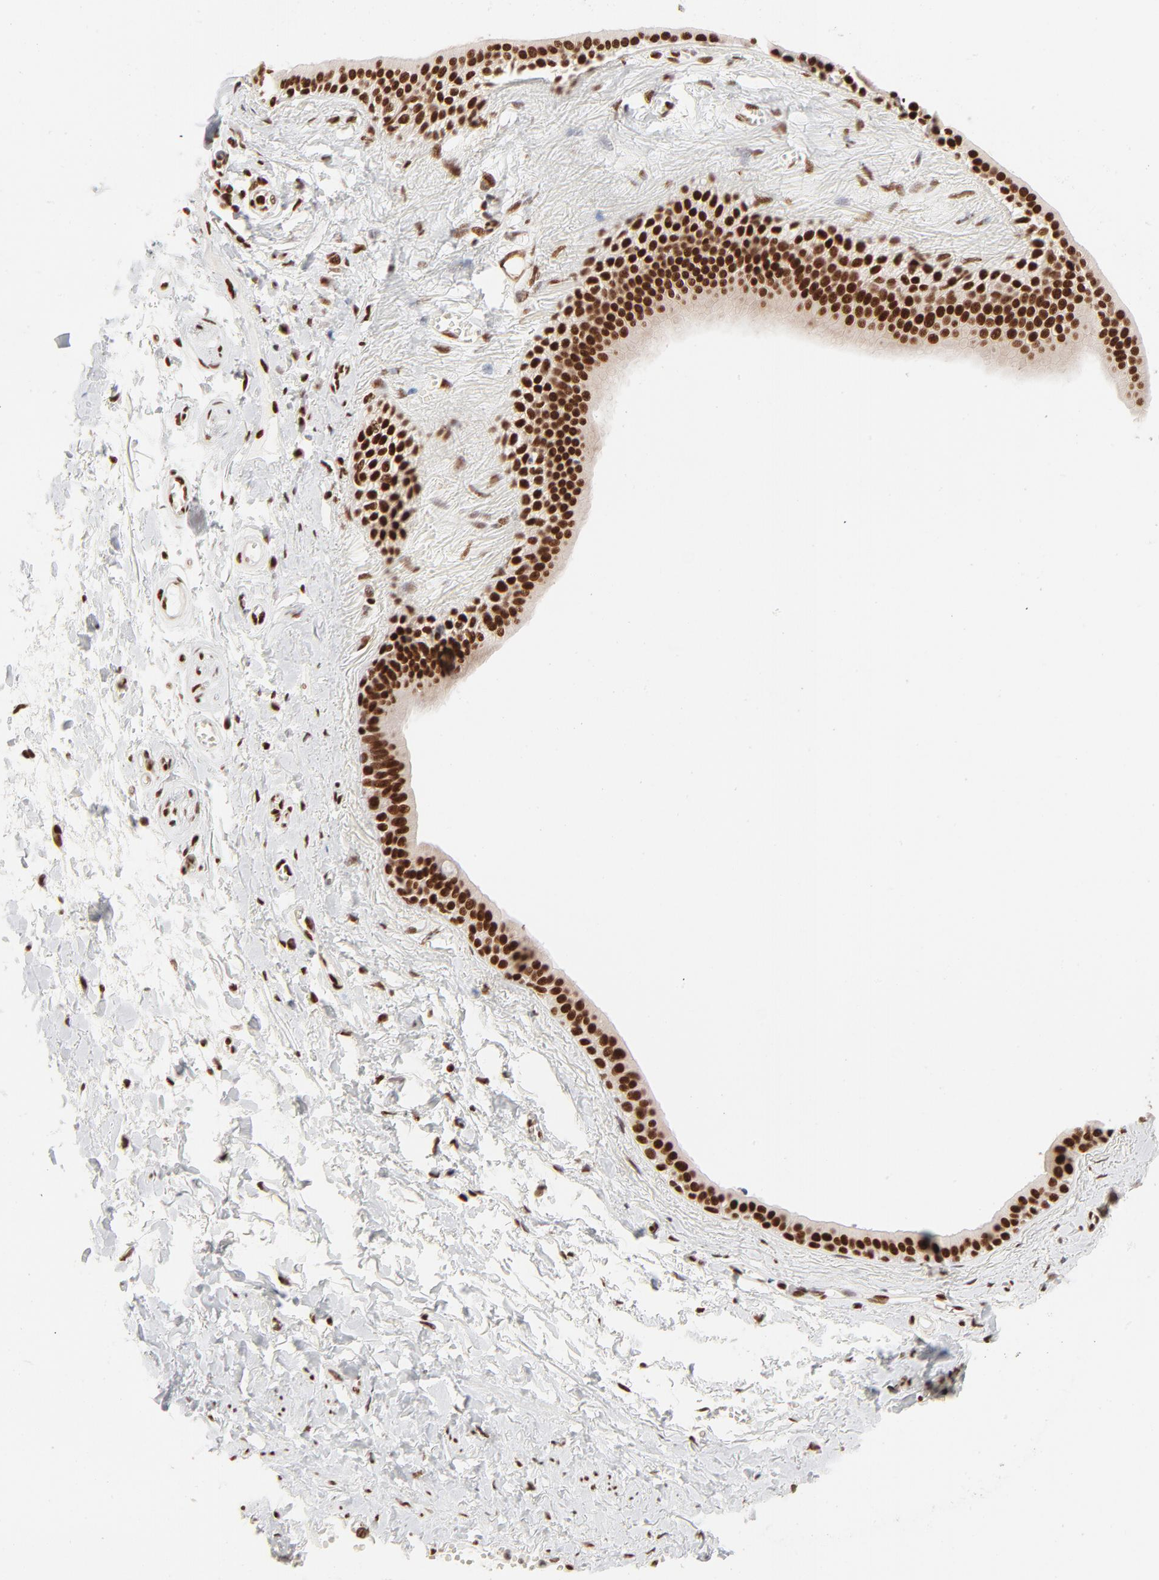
{"staining": {"intensity": "strong", "quantity": ">75%", "location": "nuclear"}, "tissue": "adipose tissue", "cell_type": "Adipocytes", "image_type": "normal", "snomed": [{"axis": "morphology", "description": "Normal tissue, NOS"}, {"axis": "morphology", "description": "Inflammation, NOS"}, {"axis": "topography", "description": "Salivary gland"}, {"axis": "topography", "description": "Peripheral nerve tissue"}], "caption": "The photomicrograph exhibits staining of normal adipose tissue, revealing strong nuclear protein staining (brown color) within adipocytes.", "gene": "TARDBP", "patient": {"sex": "female", "age": 75}}